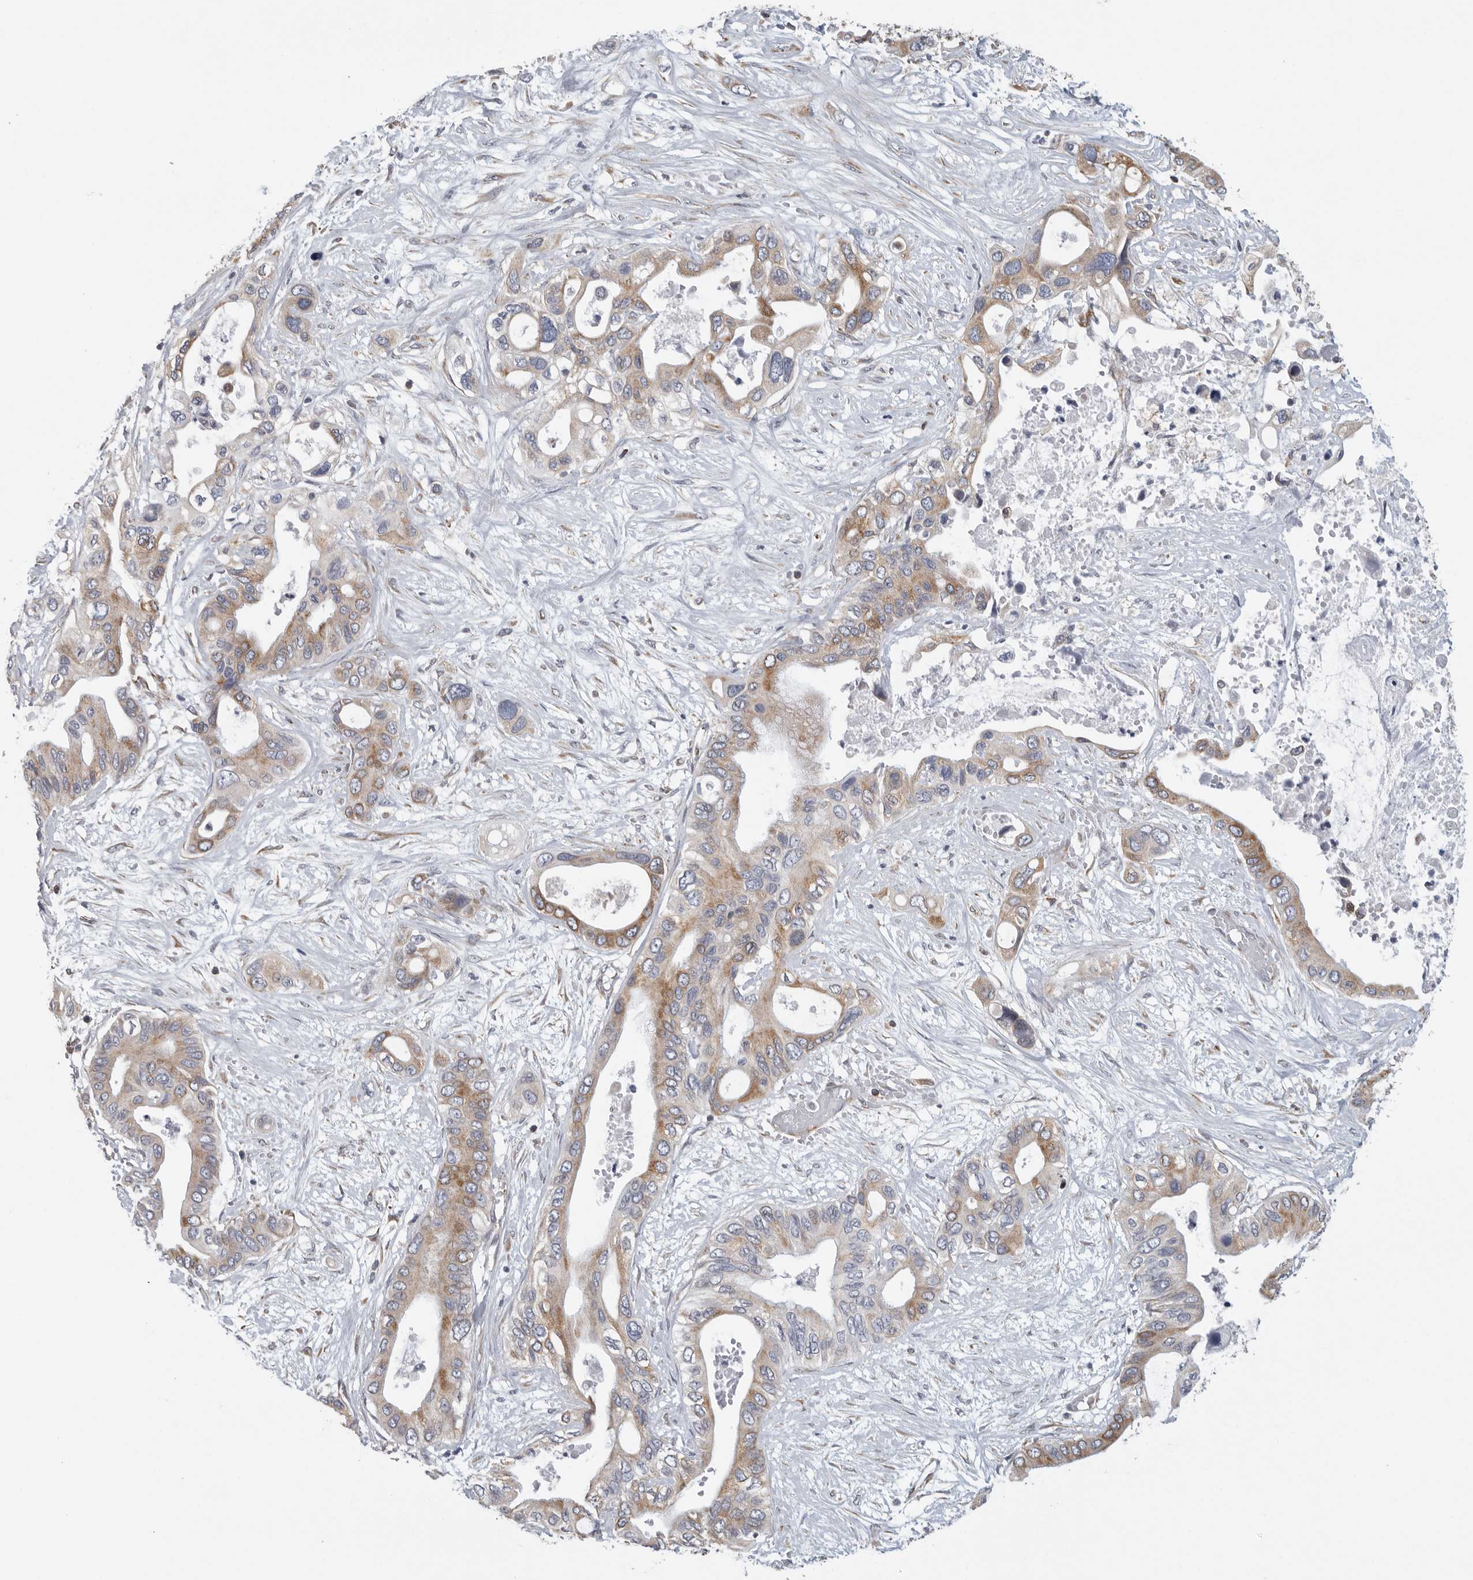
{"staining": {"intensity": "moderate", "quantity": "25%-75%", "location": "cytoplasmic/membranous"}, "tissue": "pancreatic cancer", "cell_type": "Tumor cells", "image_type": "cancer", "snomed": [{"axis": "morphology", "description": "Adenocarcinoma, NOS"}, {"axis": "topography", "description": "Pancreas"}], "caption": "Human pancreatic cancer (adenocarcinoma) stained for a protein (brown) demonstrates moderate cytoplasmic/membranous positive positivity in approximately 25%-75% of tumor cells.", "gene": "FKBP8", "patient": {"sex": "male", "age": 66}}